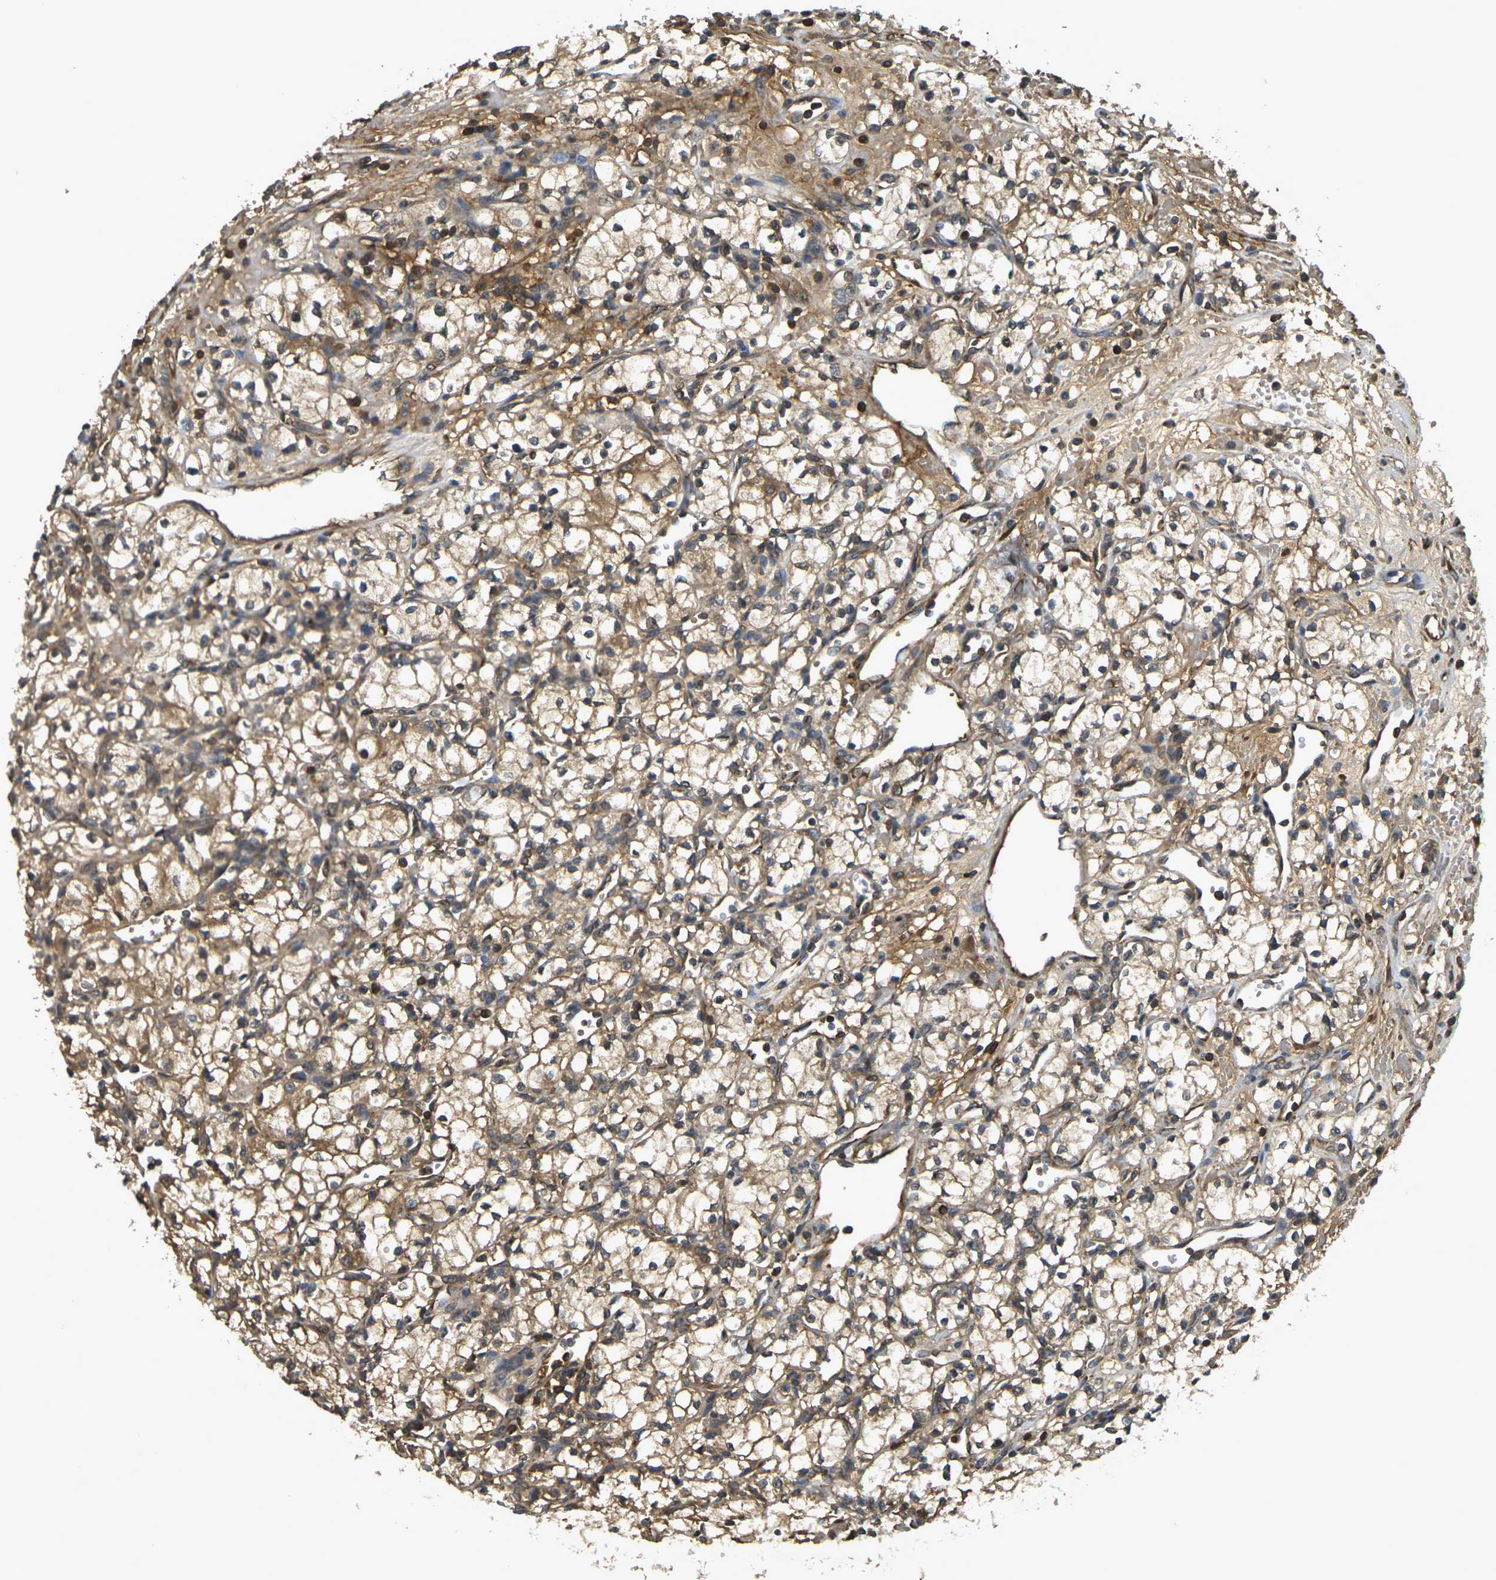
{"staining": {"intensity": "moderate", "quantity": ">75%", "location": "cytoplasmic/membranous"}, "tissue": "renal cancer", "cell_type": "Tumor cells", "image_type": "cancer", "snomed": [{"axis": "morphology", "description": "Normal tissue, NOS"}, {"axis": "morphology", "description": "Adenocarcinoma, NOS"}, {"axis": "topography", "description": "Kidney"}], "caption": "High-power microscopy captured an IHC image of adenocarcinoma (renal), revealing moderate cytoplasmic/membranous expression in approximately >75% of tumor cells.", "gene": "CAST", "patient": {"sex": "male", "age": 59}}